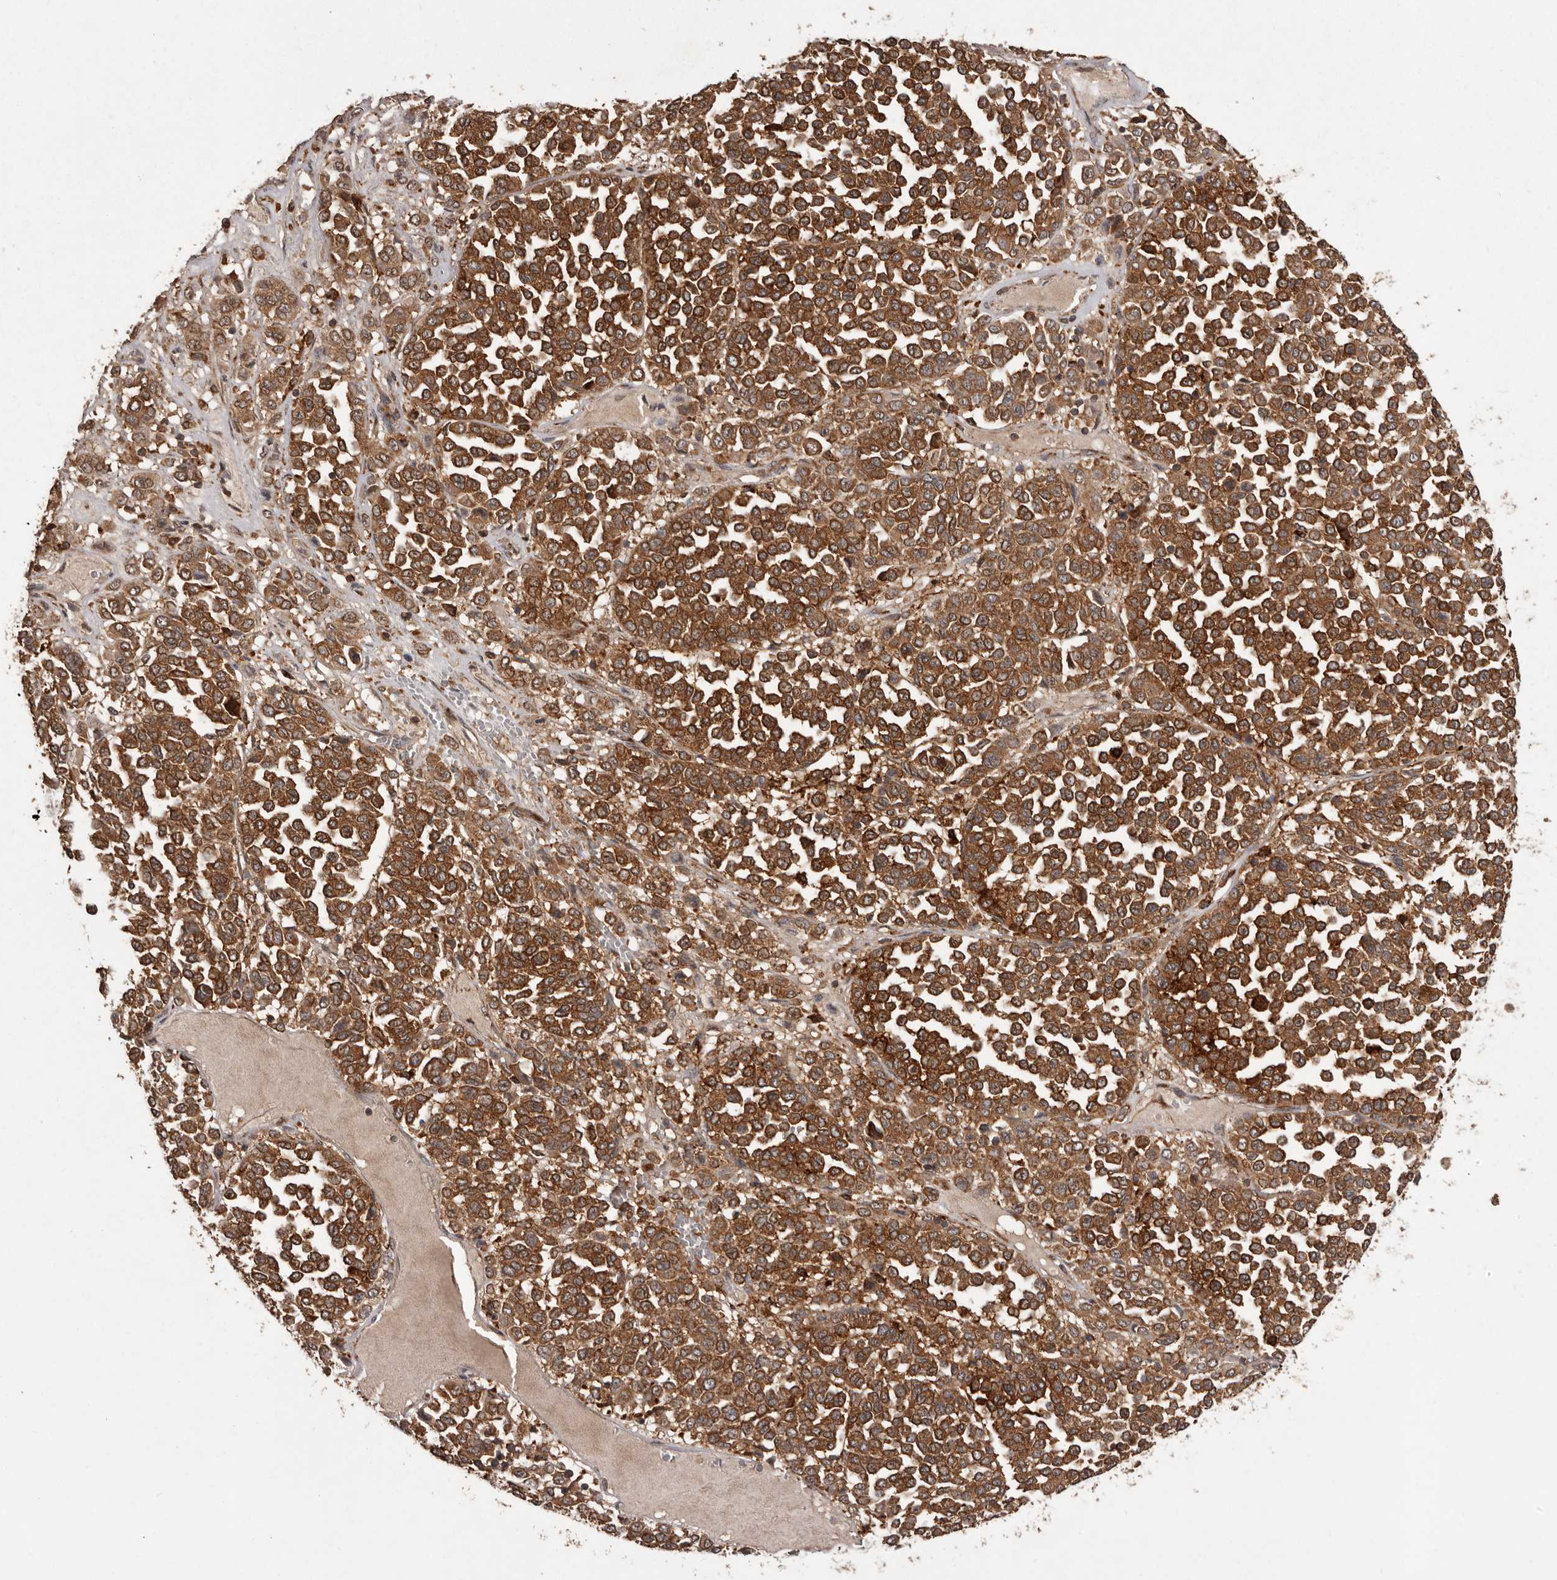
{"staining": {"intensity": "strong", "quantity": ">75%", "location": "cytoplasmic/membranous"}, "tissue": "melanoma", "cell_type": "Tumor cells", "image_type": "cancer", "snomed": [{"axis": "morphology", "description": "Malignant melanoma, Metastatic site"}, {"axis": "topography", "description": "Pancreas"}], "caption": "Malignant melanoma (metastatic site) stained with immunohistochemistry demonstrates strong cytoplasmic/membranous positivity in approximately >75% of tumor cells.", "gene": "SLC22A3", "patient": {"sex": "female", "age": 30}}